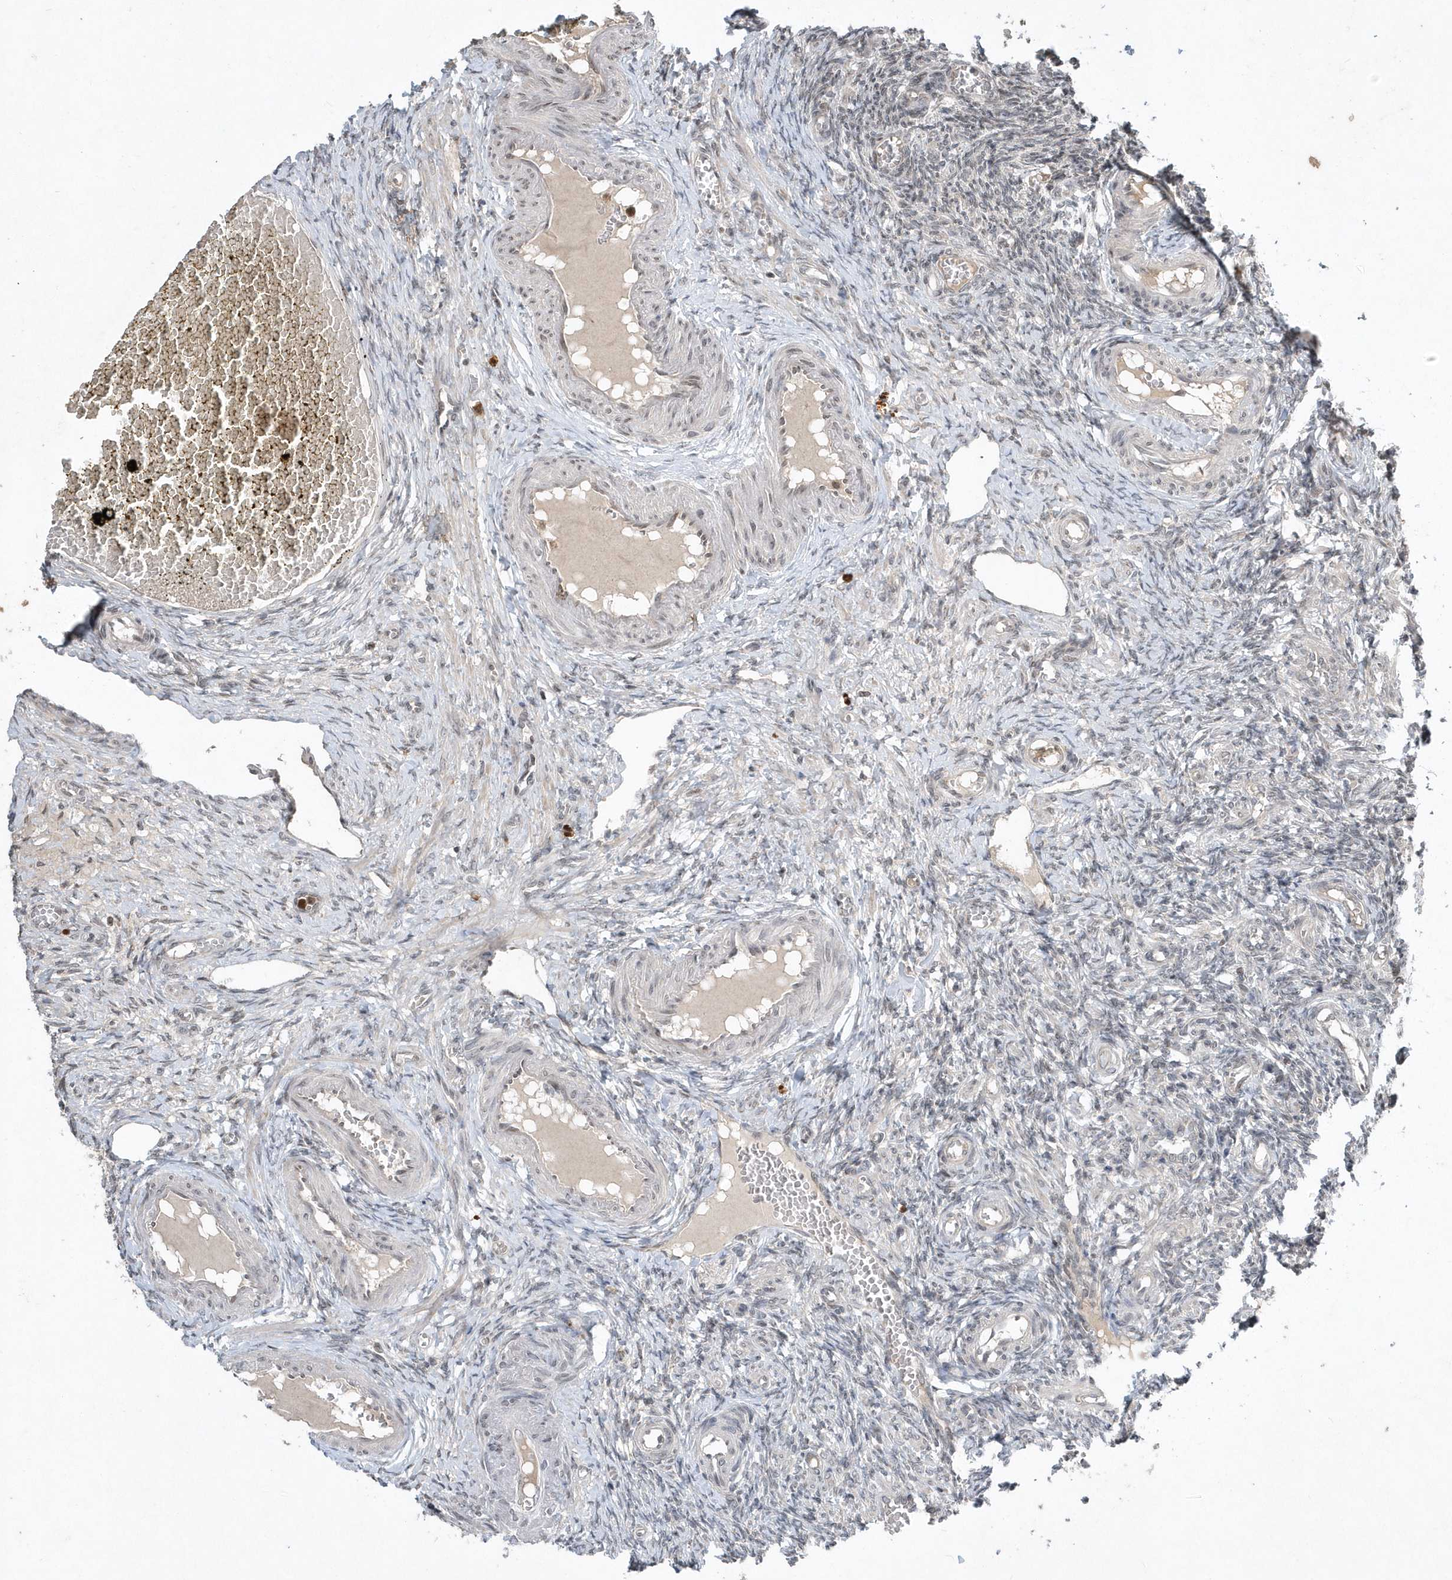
{"staining": {"intensity": "negative", "quantity": "none", "location": "none"}, "tissue": "ovary", "cell_type": "Ovarian stroma cells", "image_type": "normal", "snomed": [{"axis": "morphology", "description": "Normal tissue, NOS"}, {"axis": "topography", "description": "Ovary"}], "caption": "Photomicrograph shows no protein staining in ovarian stroma cells of benign ovary.", "gene": "EIF2B1", "patient": {"sex": "female", "age": 27}}